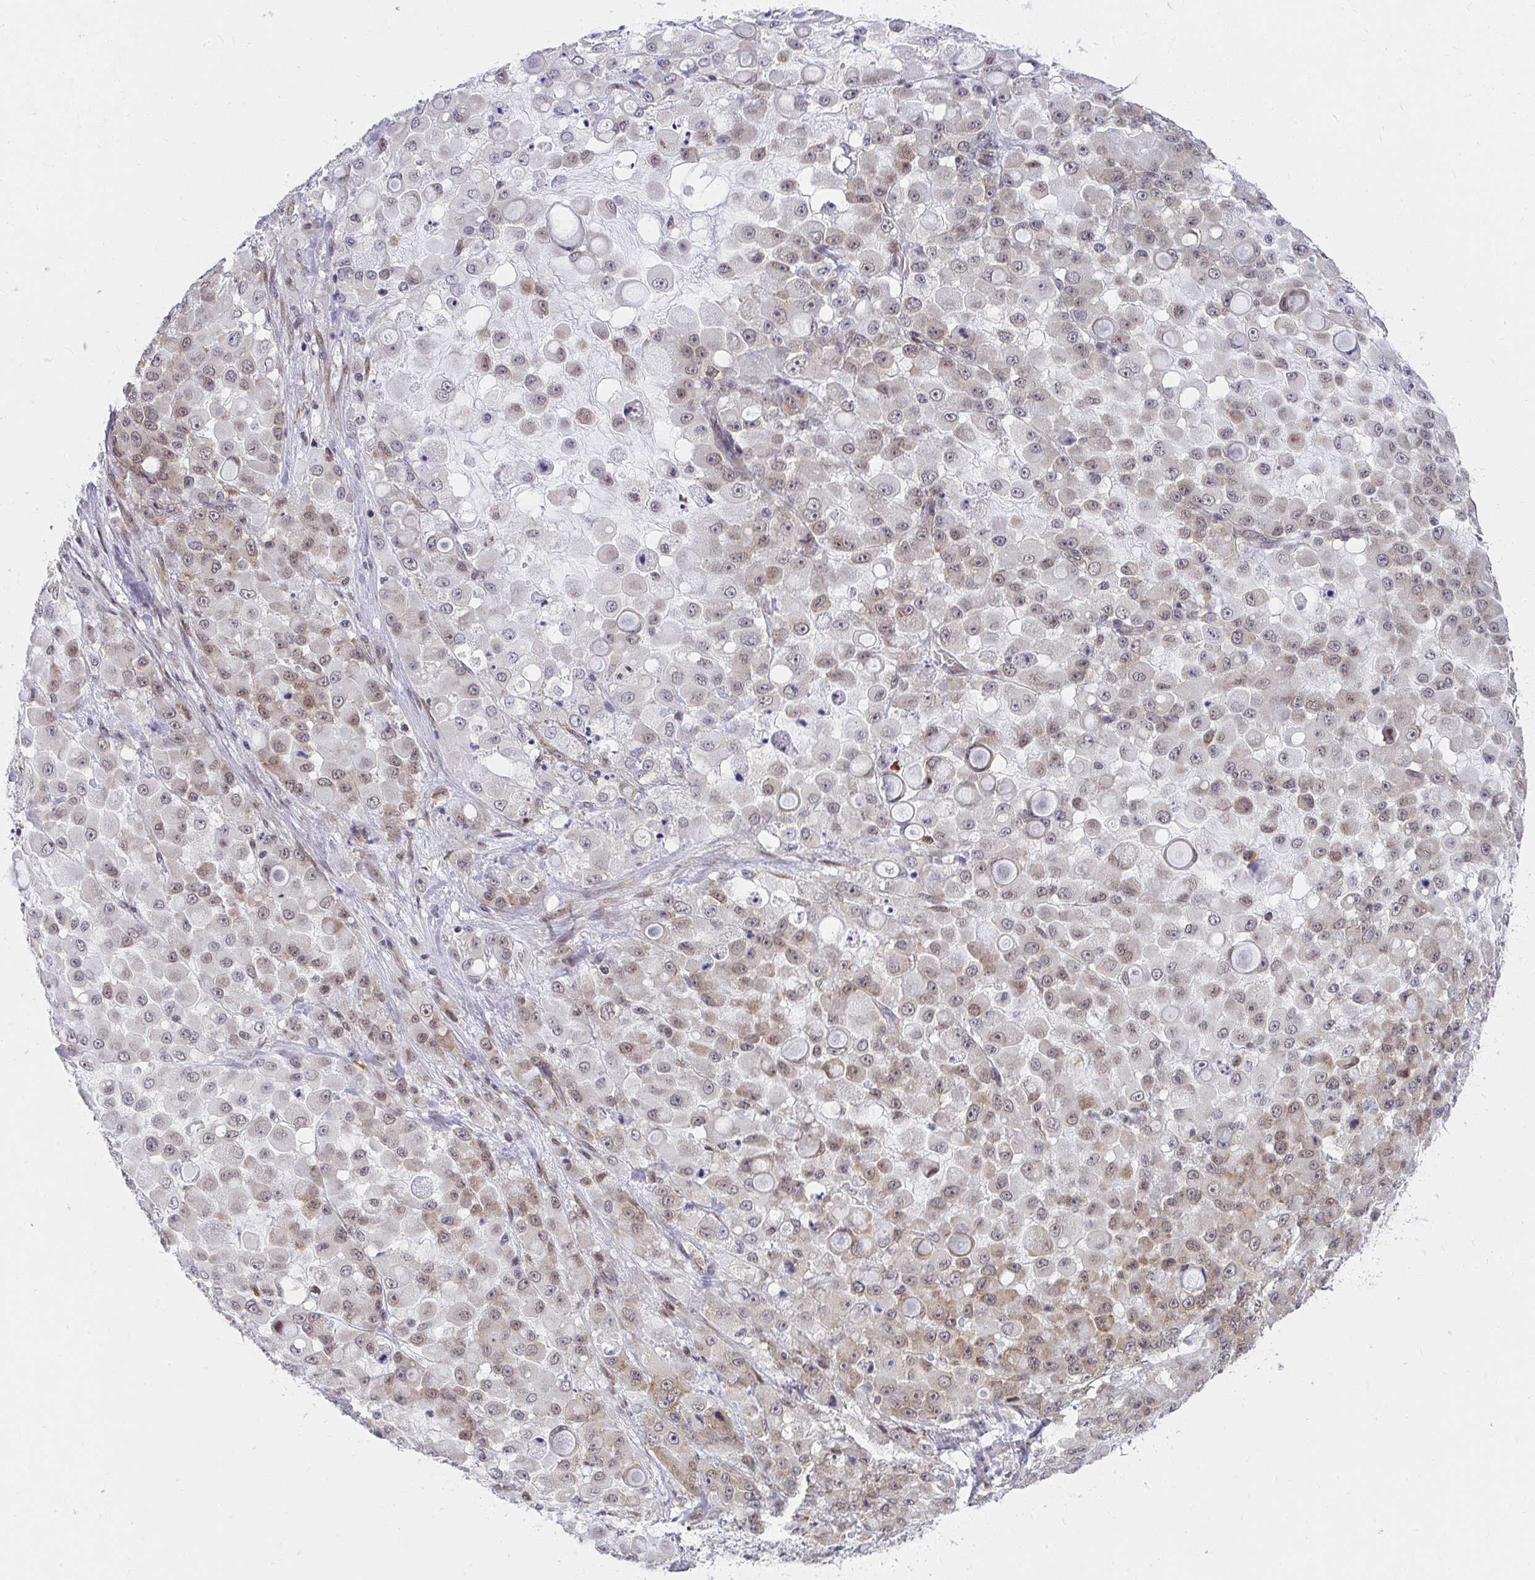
{"staining": {"intensity": "moderate", "quantity": "<25%", "location": "cytoplasmic/membranous,nuclear"}, "tissue": "stomach cancer", "cell_type": "Tumor cells", "image_type": "cancer", "snomed": [{"axis": "morphology", "description": "Adenocarcinoma, NOS"}, {"axis": "topography", "description": "Stomach"}], "caption": "Adenocarcinoma (stomach) stained with IHC displays moderate cytoplasmic/membranous and nuclear expression in approximately <25% of tumor cells.", "gene": "SYNCRIP", "patient": {"sex": "female", "age": 76}}